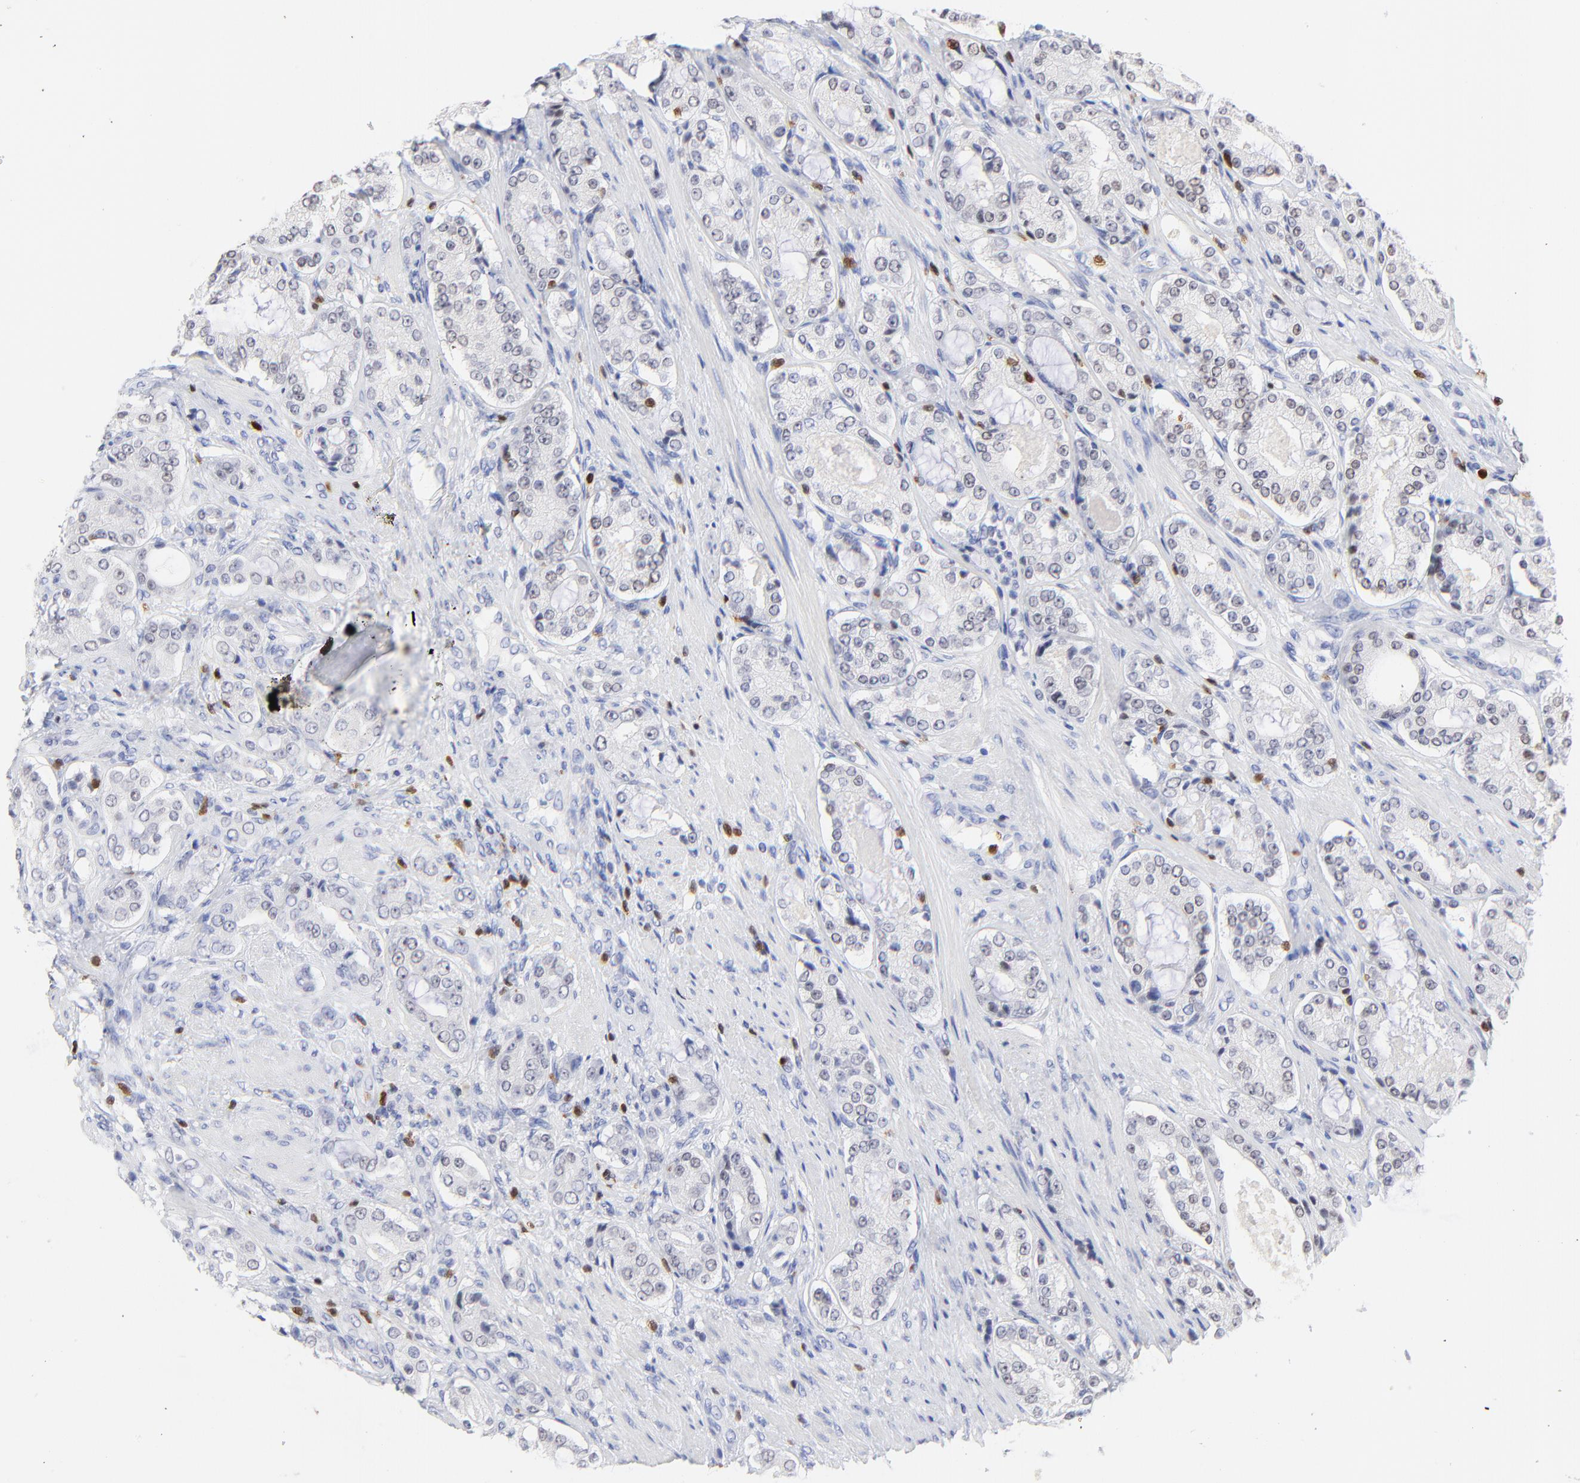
{"staining": {"intensity": "negative", "quantity": "none", "location": "none"}, "tissue": "prostate cancer", "cell_type": "Tumor cells", "image_type": "cancer", "snomed": [{"axis": "morphology", "description": "Adenocarcinoma, High grade"}, {"axis": "topography", "description": "Prostate"}], "caption": "A high-resolution photomicrograph shows immunohistochemistry (IHC) staining of prostate high-grade adenocarcinoma, which reveals no significant staining in tumor cells. (Stains: DAB immunohistochemistry with hematoxylin counter stain, Microscopy: brightfield microscopy at high magnification).", "gene": "ZAP70", "patient": {"sex": "male", "age": 72}}